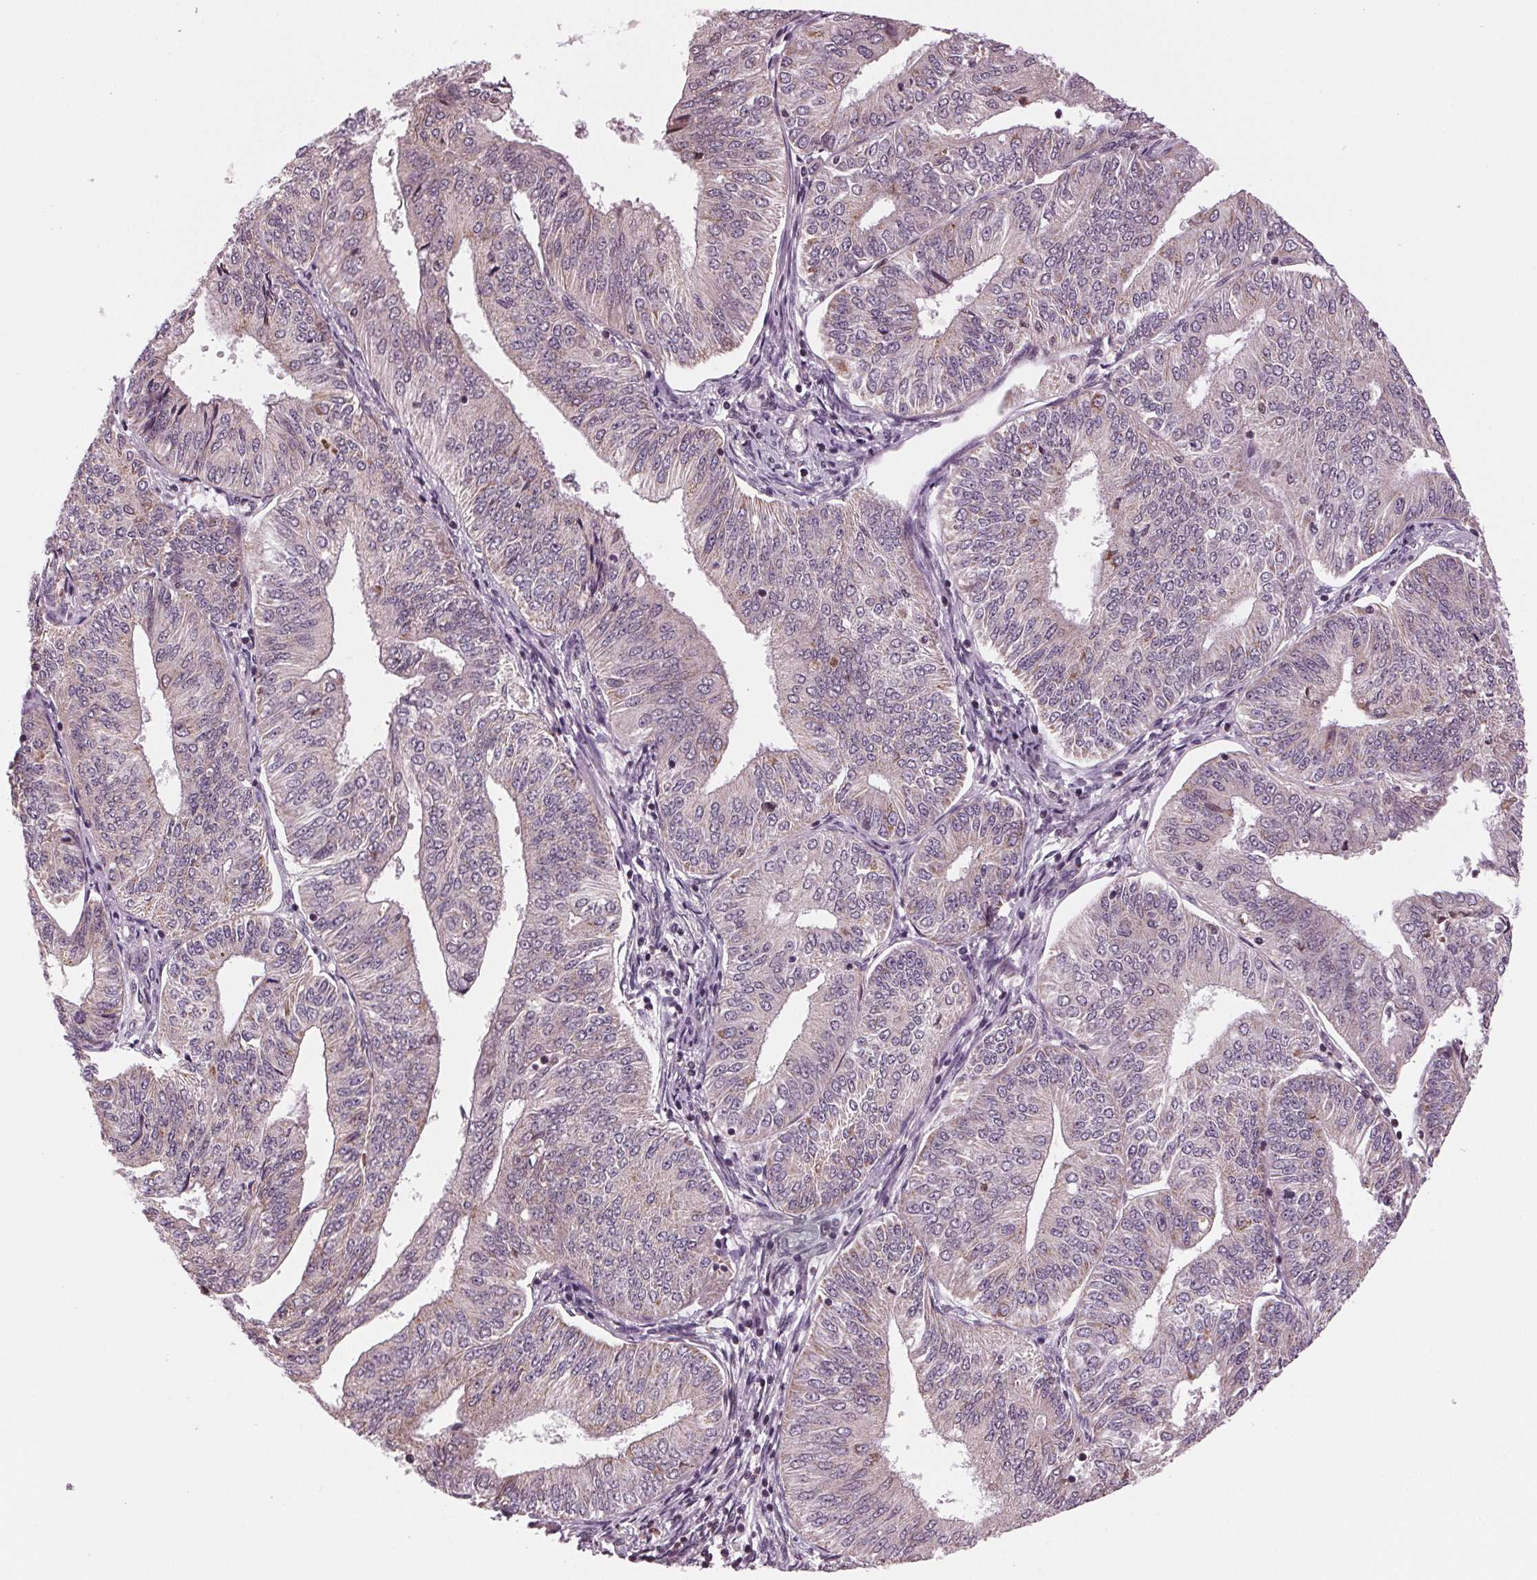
{"staining": {"intensity": "weak", "quantity": "<25%", "location": "cytoplasmic/membranous"}, "tissue": "endometrial cancer", "cell_type": "Tumor cells", "image_type": "cancer", "snomed": [{"axis": "morphology", "description": "Adenocarcinoma, NOS"}, {"axis": "topography", "description": "Endometrium"}], "caption": "IHC of human endometrial cancer exhibits no staining in tumor cells. Brightfield microscopy of immunohistochemistry stained with DAB (brown) and hematoxylin (blue), captured at high magnification.", "gene": "STAT3", "patient": {"sex": "female", "age": 58}}